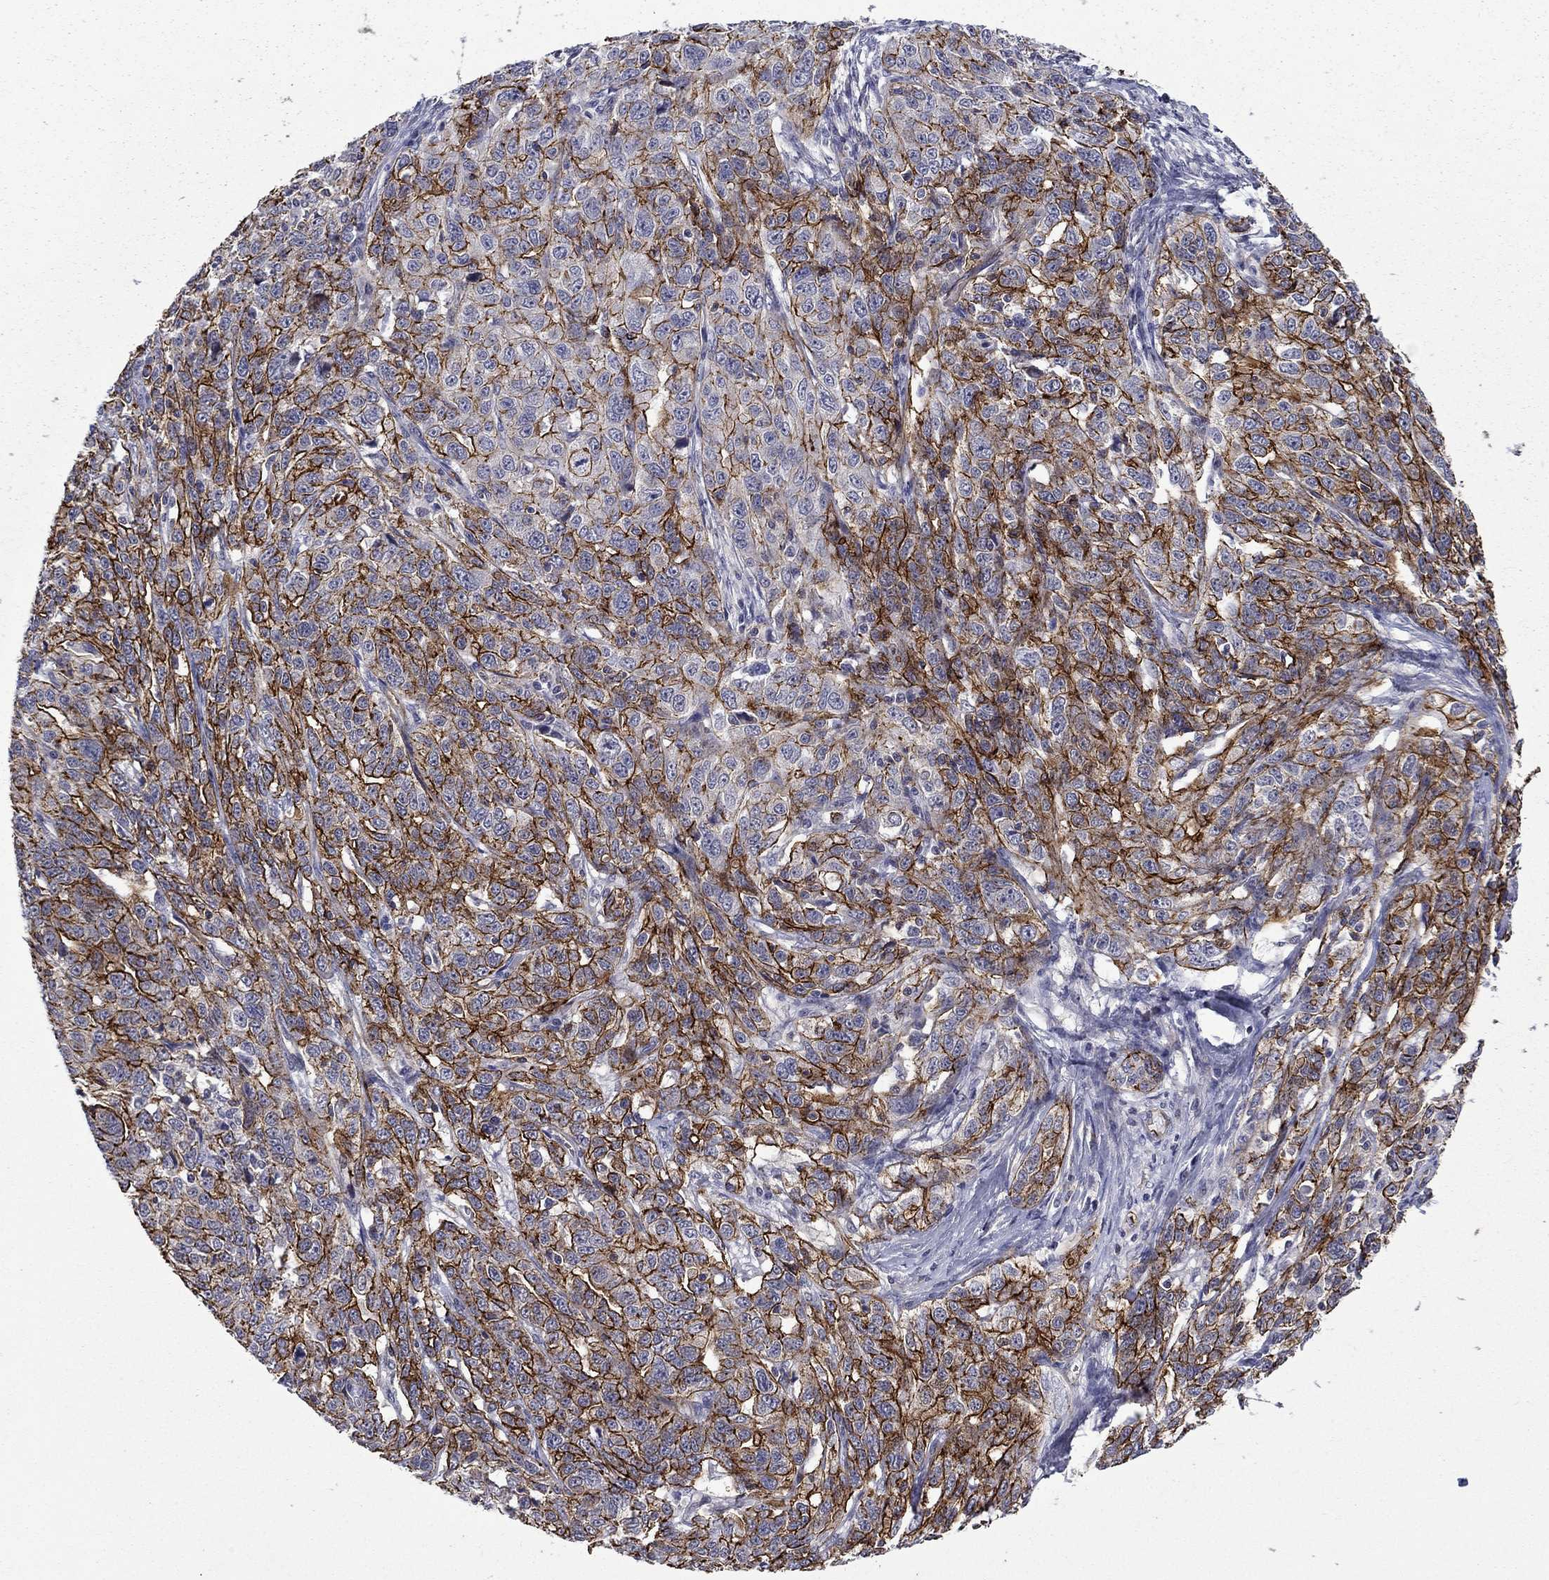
{"staining": {"intensity": "strong", "quantity": ">75%", "location": "cytoplasmic/membranous"}, "tissue": "ovarian cancer", "cell_type": "Tumor cells", "image_type": "cancer", "snomed": [{"axis": "morphology", "description": "Cystadenocarcinoma, serous, NOS"}, {"axis": "topography", "description": "Ovary"}], "caption": "A brown stain highlights strong cytoplasmic/membranous positivity of a protein in ovarian cancer tumor cells.", "gene": "LMO7", "patient": {"sex": "female", "age": 71}}